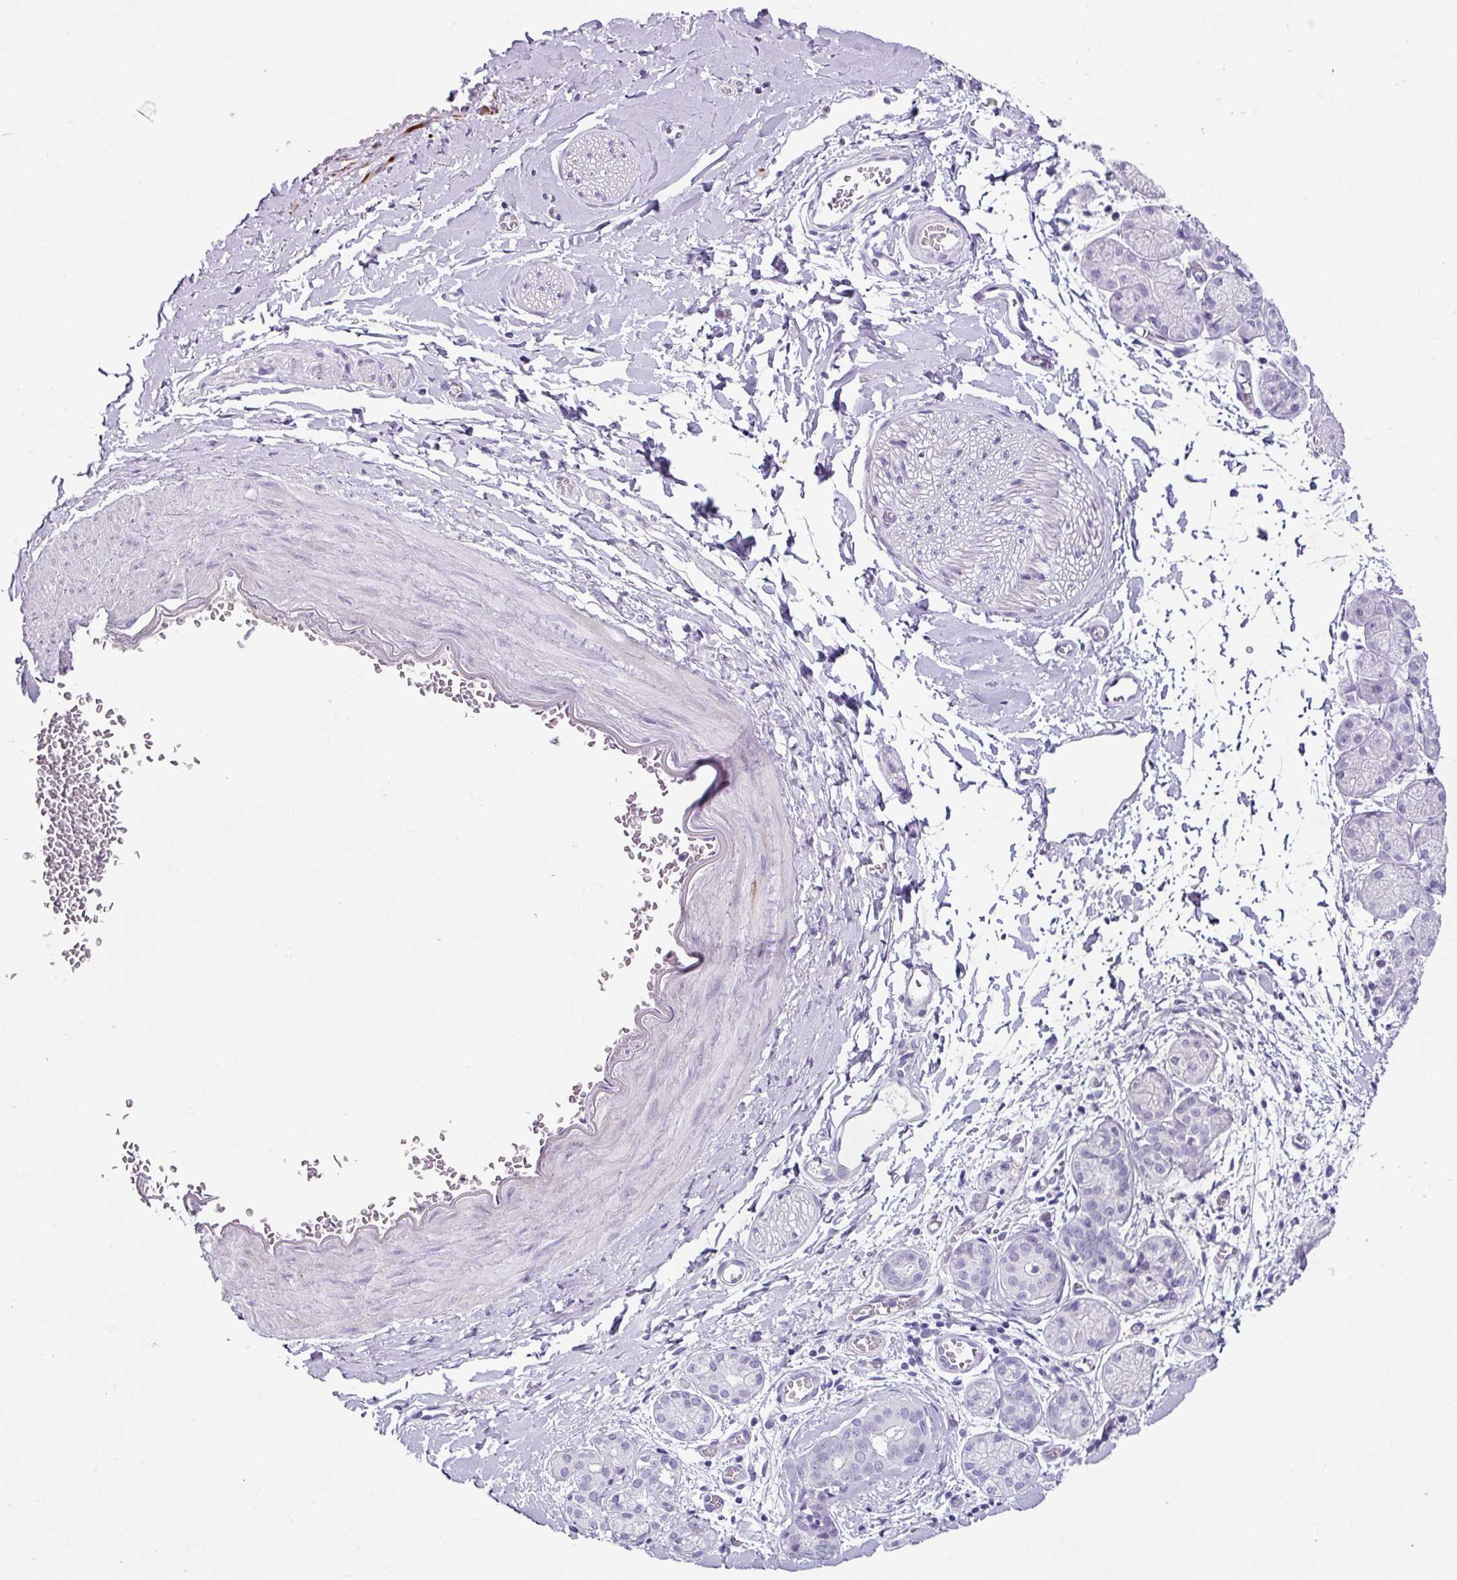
{"staining": {"intensity": "negative", "quantity": "none", "location": "none"}, "tissue": "soft tissue", "cell_type": "Fibroblasts", "image_type": "normal", "snomed": [{"axis": "morphology", "description": "Normal tissue, NOS"}, {"axis": "topography", "description": "Salivary gland"}, {"axis": "topography", "description": "Peripheral nerve tissue"}], "caption": "A high-resolution histopathology image shows immunohistochemistry (IHC) staining of benign soft tissue, which shows no significant staining in fibroblasts.", "gene": "TRA2A", "patient": {"sex": "female", "age": 24}}